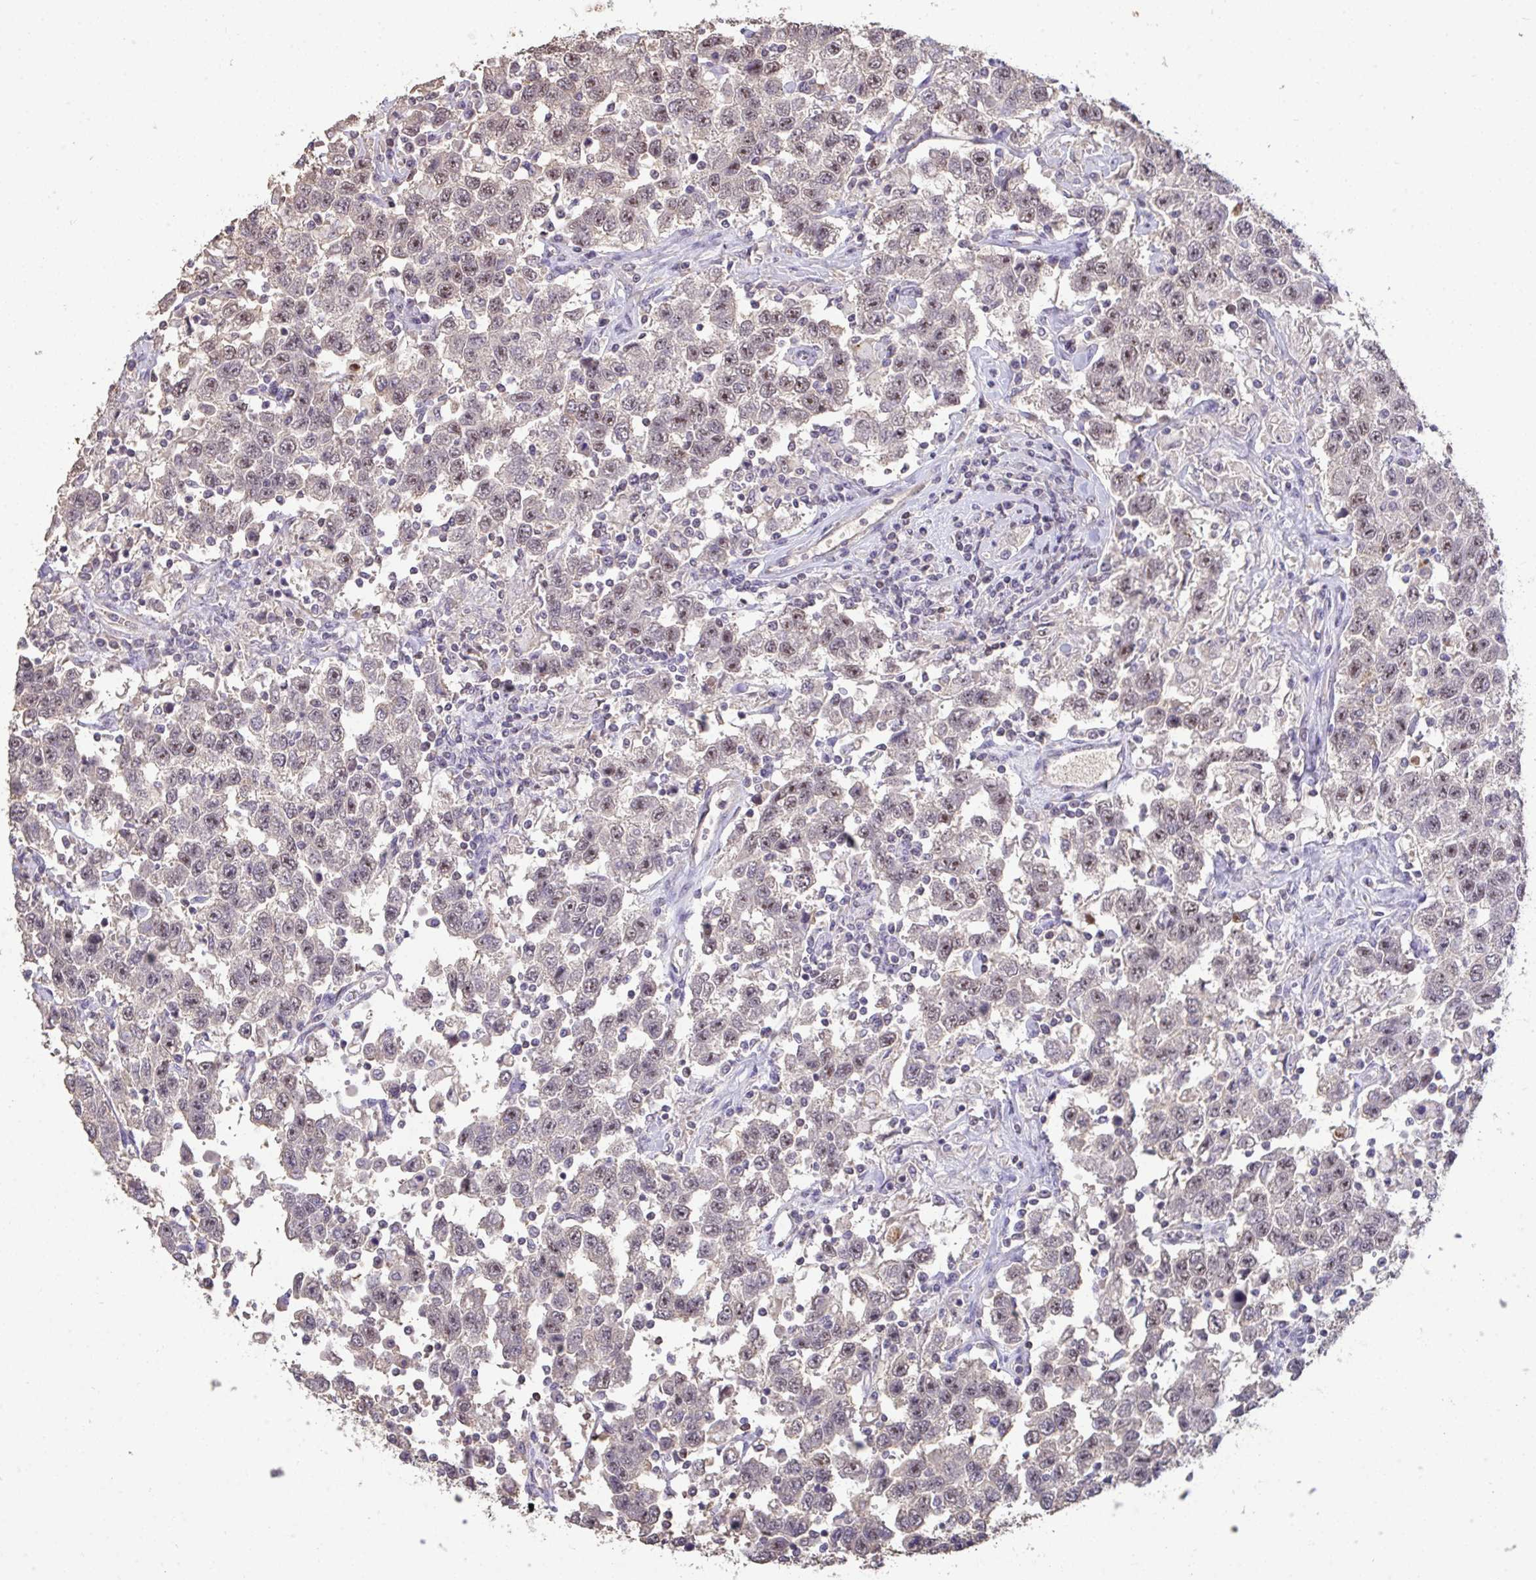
{"staining": {"intensity": "moderate", "quantity": "25%-75%", "location": "nuclear"}, "tissue": "testis cancer", "cell_type": "Tumor cells", "image_type": "cancer", "snomed": [{"axis": "morphology", "description": "Seminoma, NOS"}, {"axis": "topography", "description": "Testis"}], "caption": "Moderate nuclear protein staining is seen in about 25%-75% of tumor cells in testis seminoma.", "gene": "SENP3", "patient": {"sex": "male", "age": 41}}